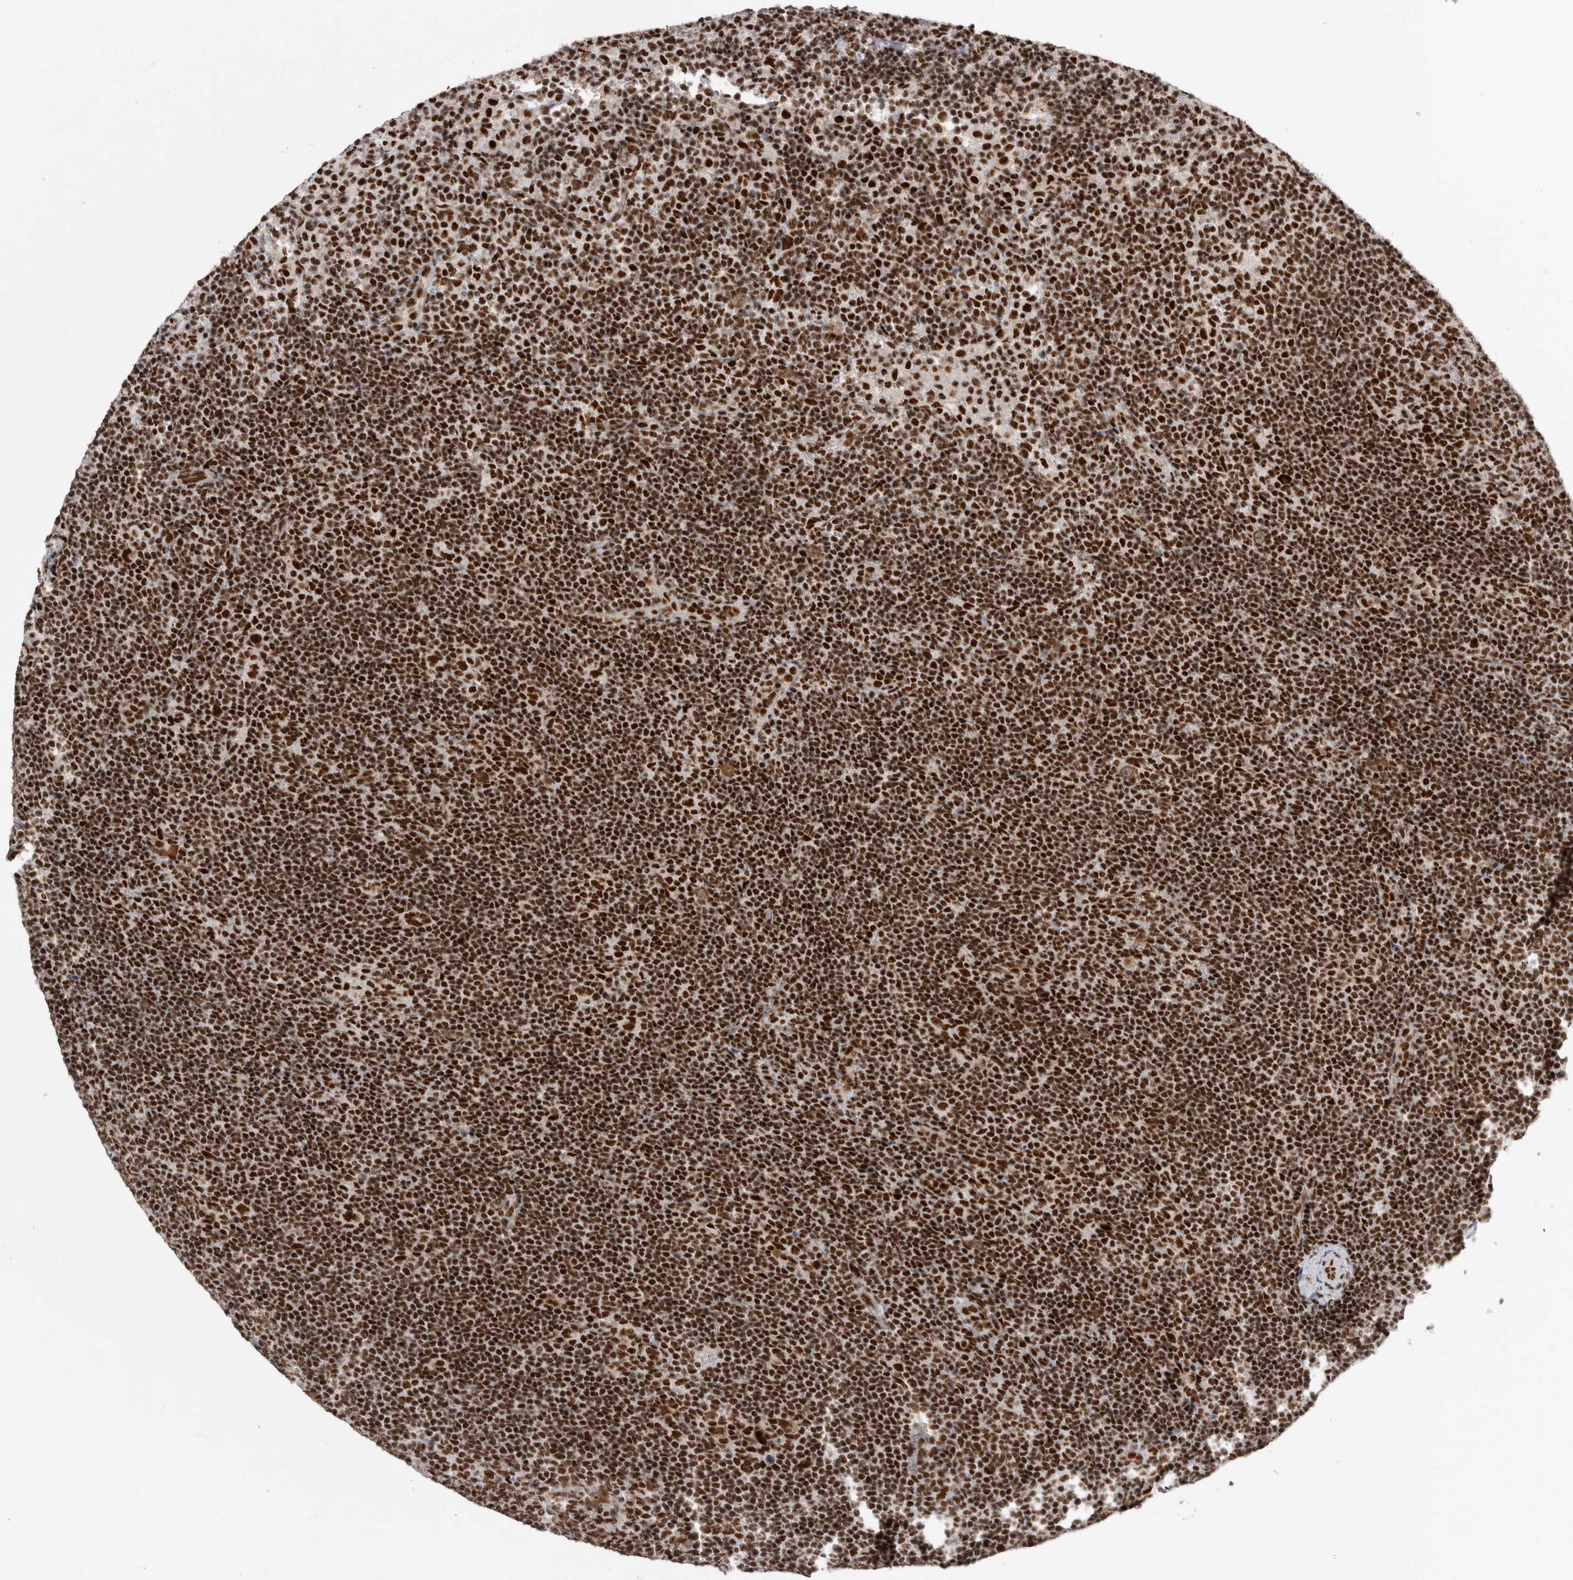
{"staining": {"intensity": "strong", "quantity": ">75%", "location": "cytoplasmic/membranous,nuclear"}, "tissue": "lymphoma", "cell_type": "Tumor cells", "image_type": "cancer", "snomed": [{"axis": "morphology", "description": "Hodgkin's disease, NOS"}, {"axis": "topography", "description": "Lymph node"}], "caption": "Immunohistochemistry photomicrograph of neoplastic tissue: human Hodgkin's disease stained using IHC reveals high levels of strong protein expression localized specifically in the cytoplasmic/membranous and nuclear of tumor cells, appearing as a cytoplasmic/membranous and nuclear brown color.", "gene": "PPP1R8", "patient": {"sex": "female", "age": 57}}